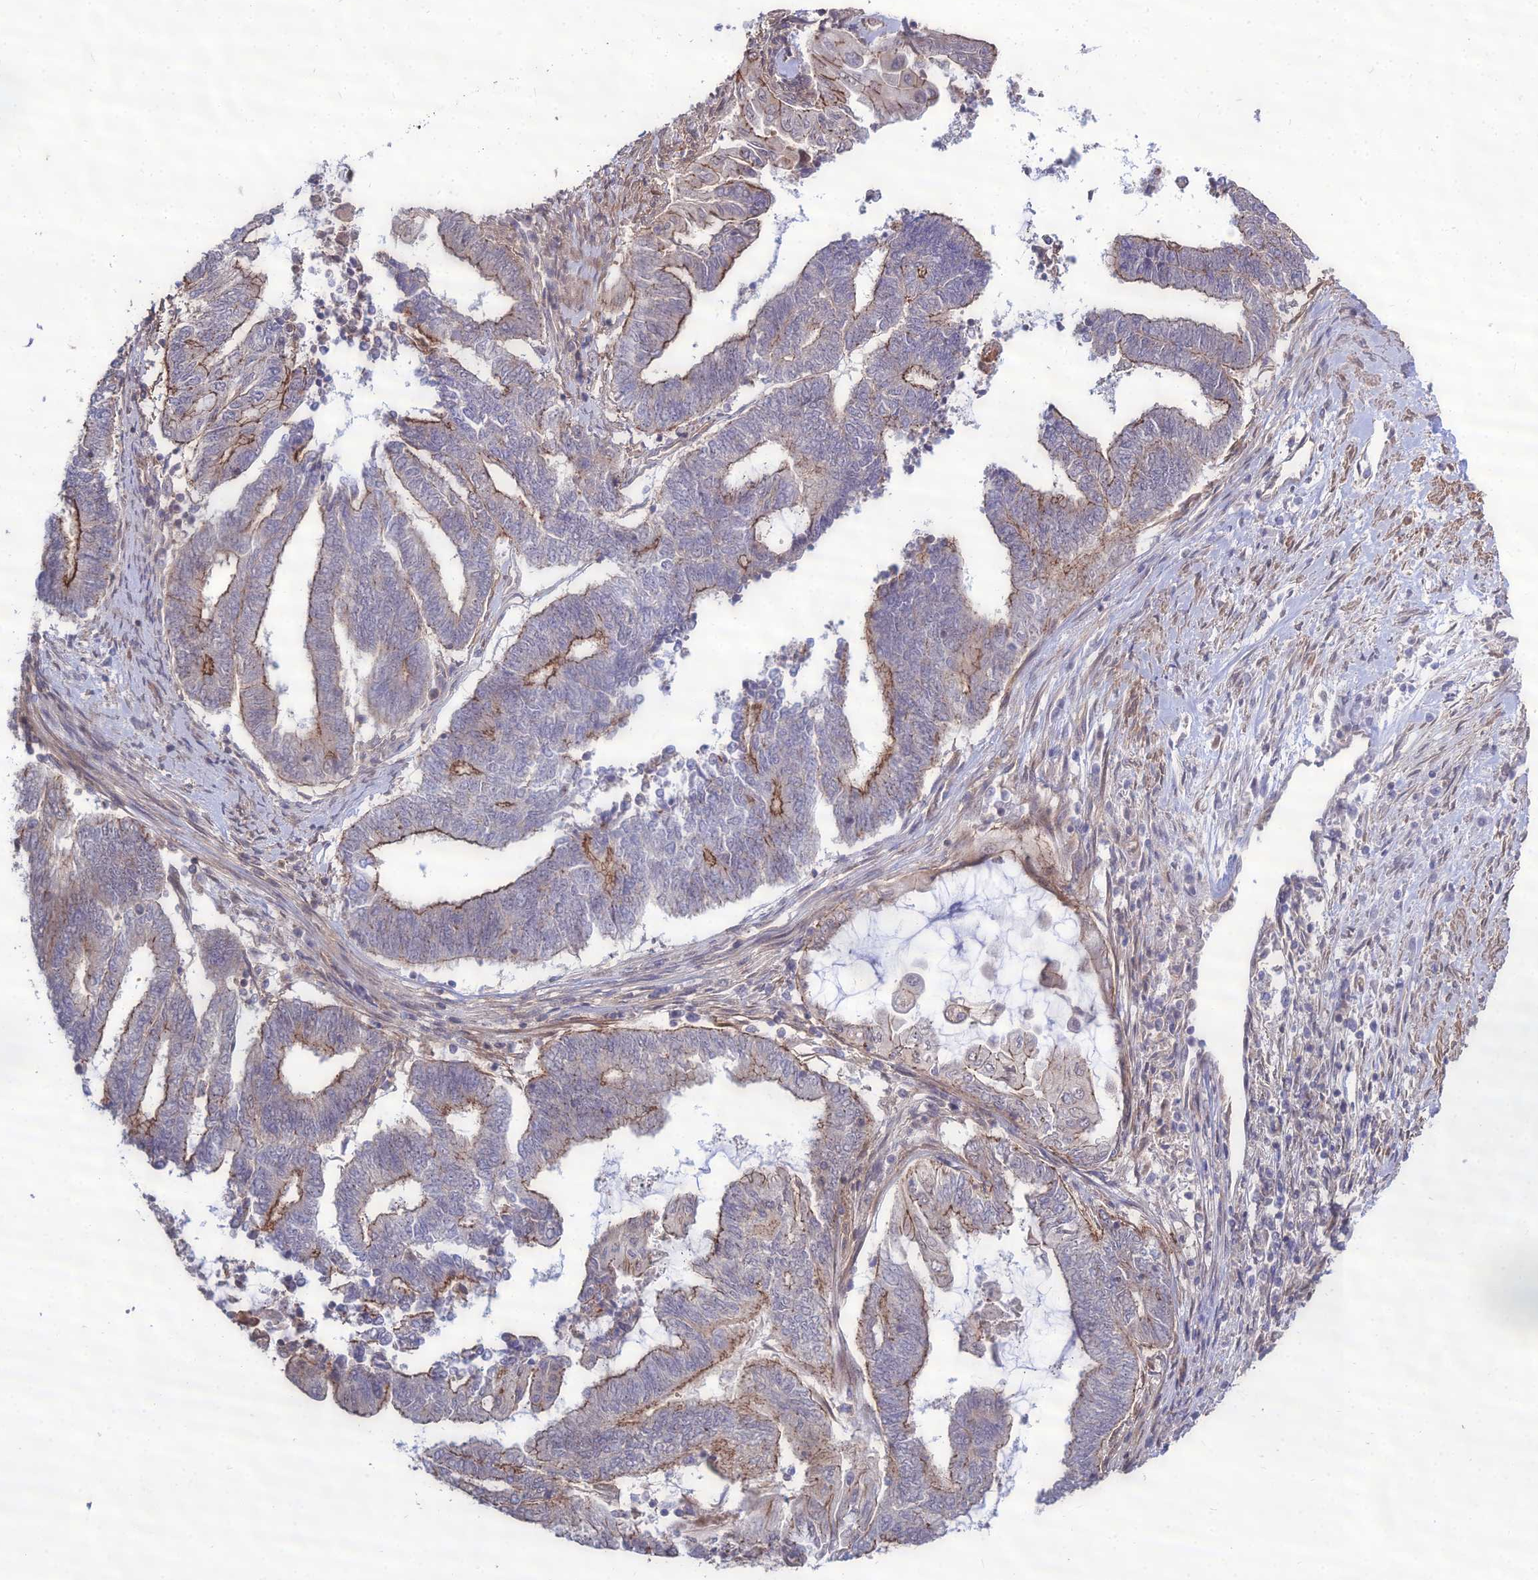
{"staining": {"intensity": "moderate", "quantity": "25%-75%", "location": "cytoplasmic/membranous"}, "tissue": "endometrial cancer", "cell_type": "Tumor cells", "image_type": "cancer", "snomed": [{"axis": "morphology", "description": "Adenocarcinoma, NOS"}, {"axis": "topography", "description": "Uterus"}, {"axis": "topography", "description": "Endometrium"}], "caption": "IHC (DAB) staining of endometrial cancer shows moderate cytoplasmic/membranous protein staining in about 25%-75% of tumor cells.", "gene": "TSPYL2", "patient": {"sex": "female", "age": 70}}